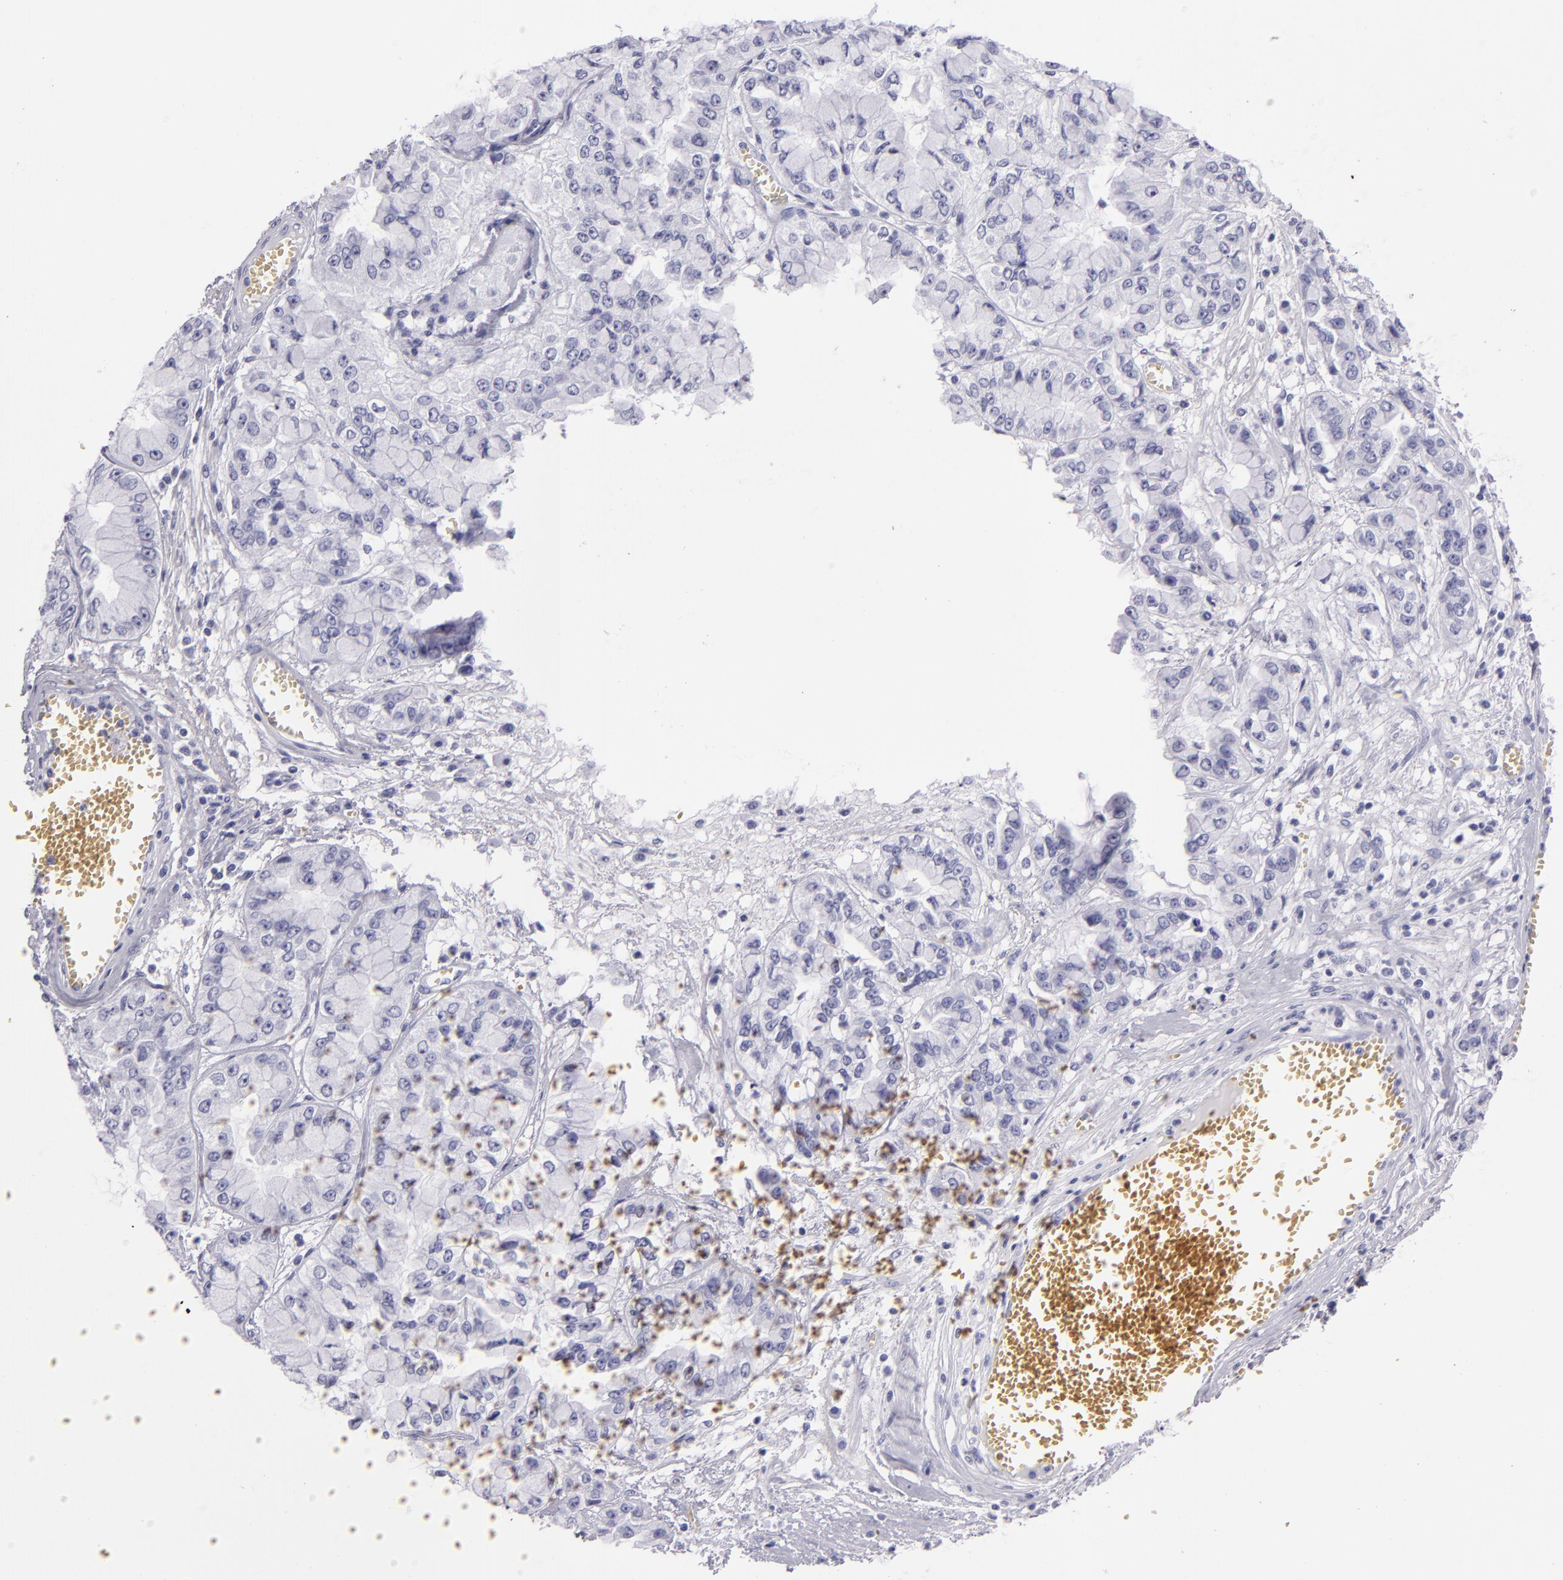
{"staining": {"intensity": "negative", "quantity": "none", "location": "none"}, "tissue": "liver cancer", "cell_type": "Tumor cells", "image_type": "cancer", "snomed": [{"axis": "morphology", "description": "Cholangiocarcinoma"}, {"axis": "topography", "description": "Liver"}], "caption": "Tumor cells show no significant protein expression in liver cholangiocarcinoma. Nuclei are stained in blue.", "gene": "CR2", "patient": {"sex": "female", "age": 79}}